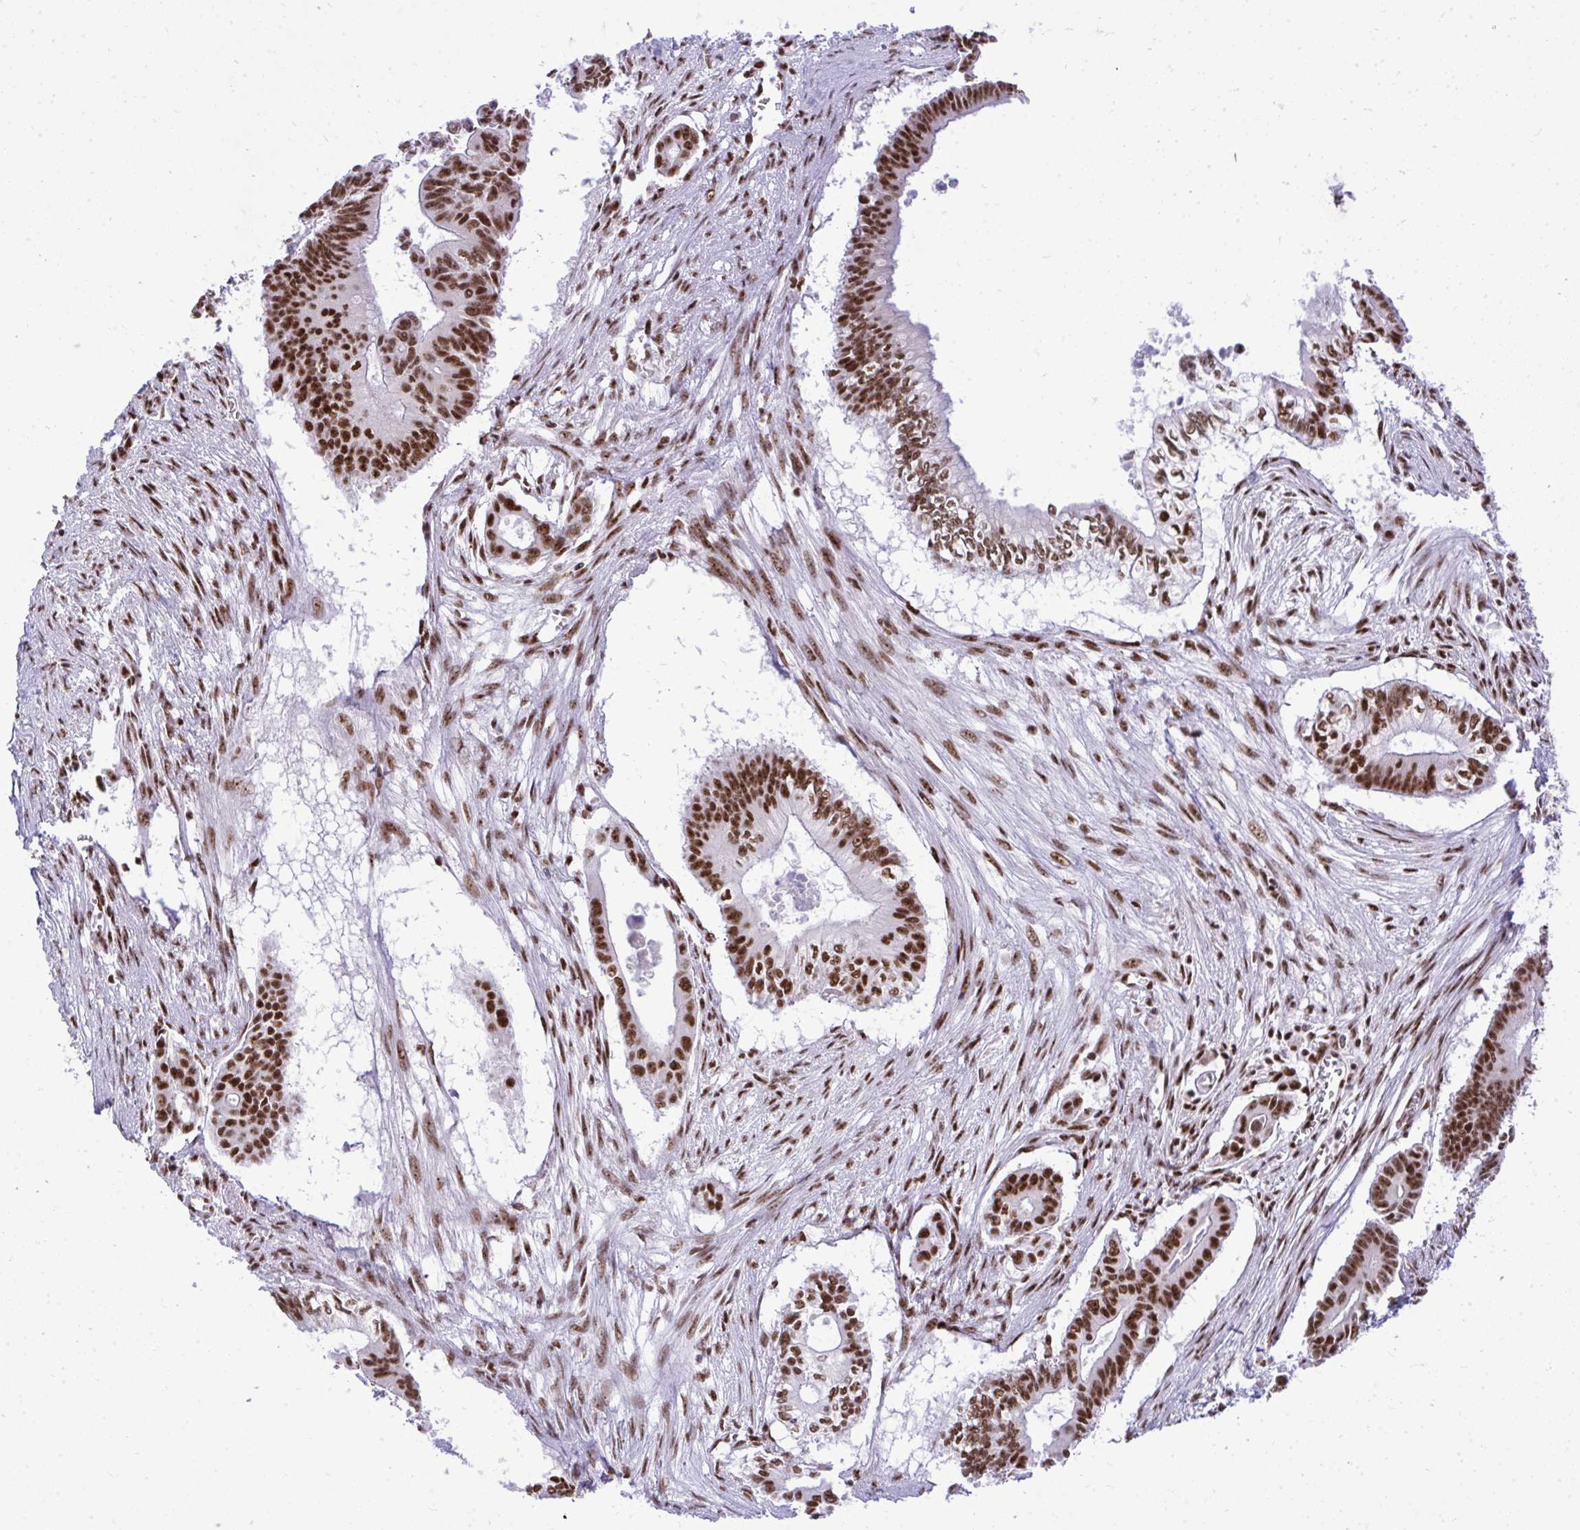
{"staining": {"intensity": "strong", "quantity": ">75%", "location": "nuclear"}, "tissue": "pancreatic cancer", "cell_type": "Tumor cells", "image_type": "cancer", "snomed": [{"axis": "morphology", "description": "Adenocarcinoma, NOS"}, {"axis": "topography", "description": "Pancreas"}], "caption": "Immunohistochemical staining of adenocarcinoma (pancreatic) displays strong nuclear protein staining in approximately >75% of tumor cells.", "gene": "PRPF19", "patient": {"sex": "male", "age": 68}}